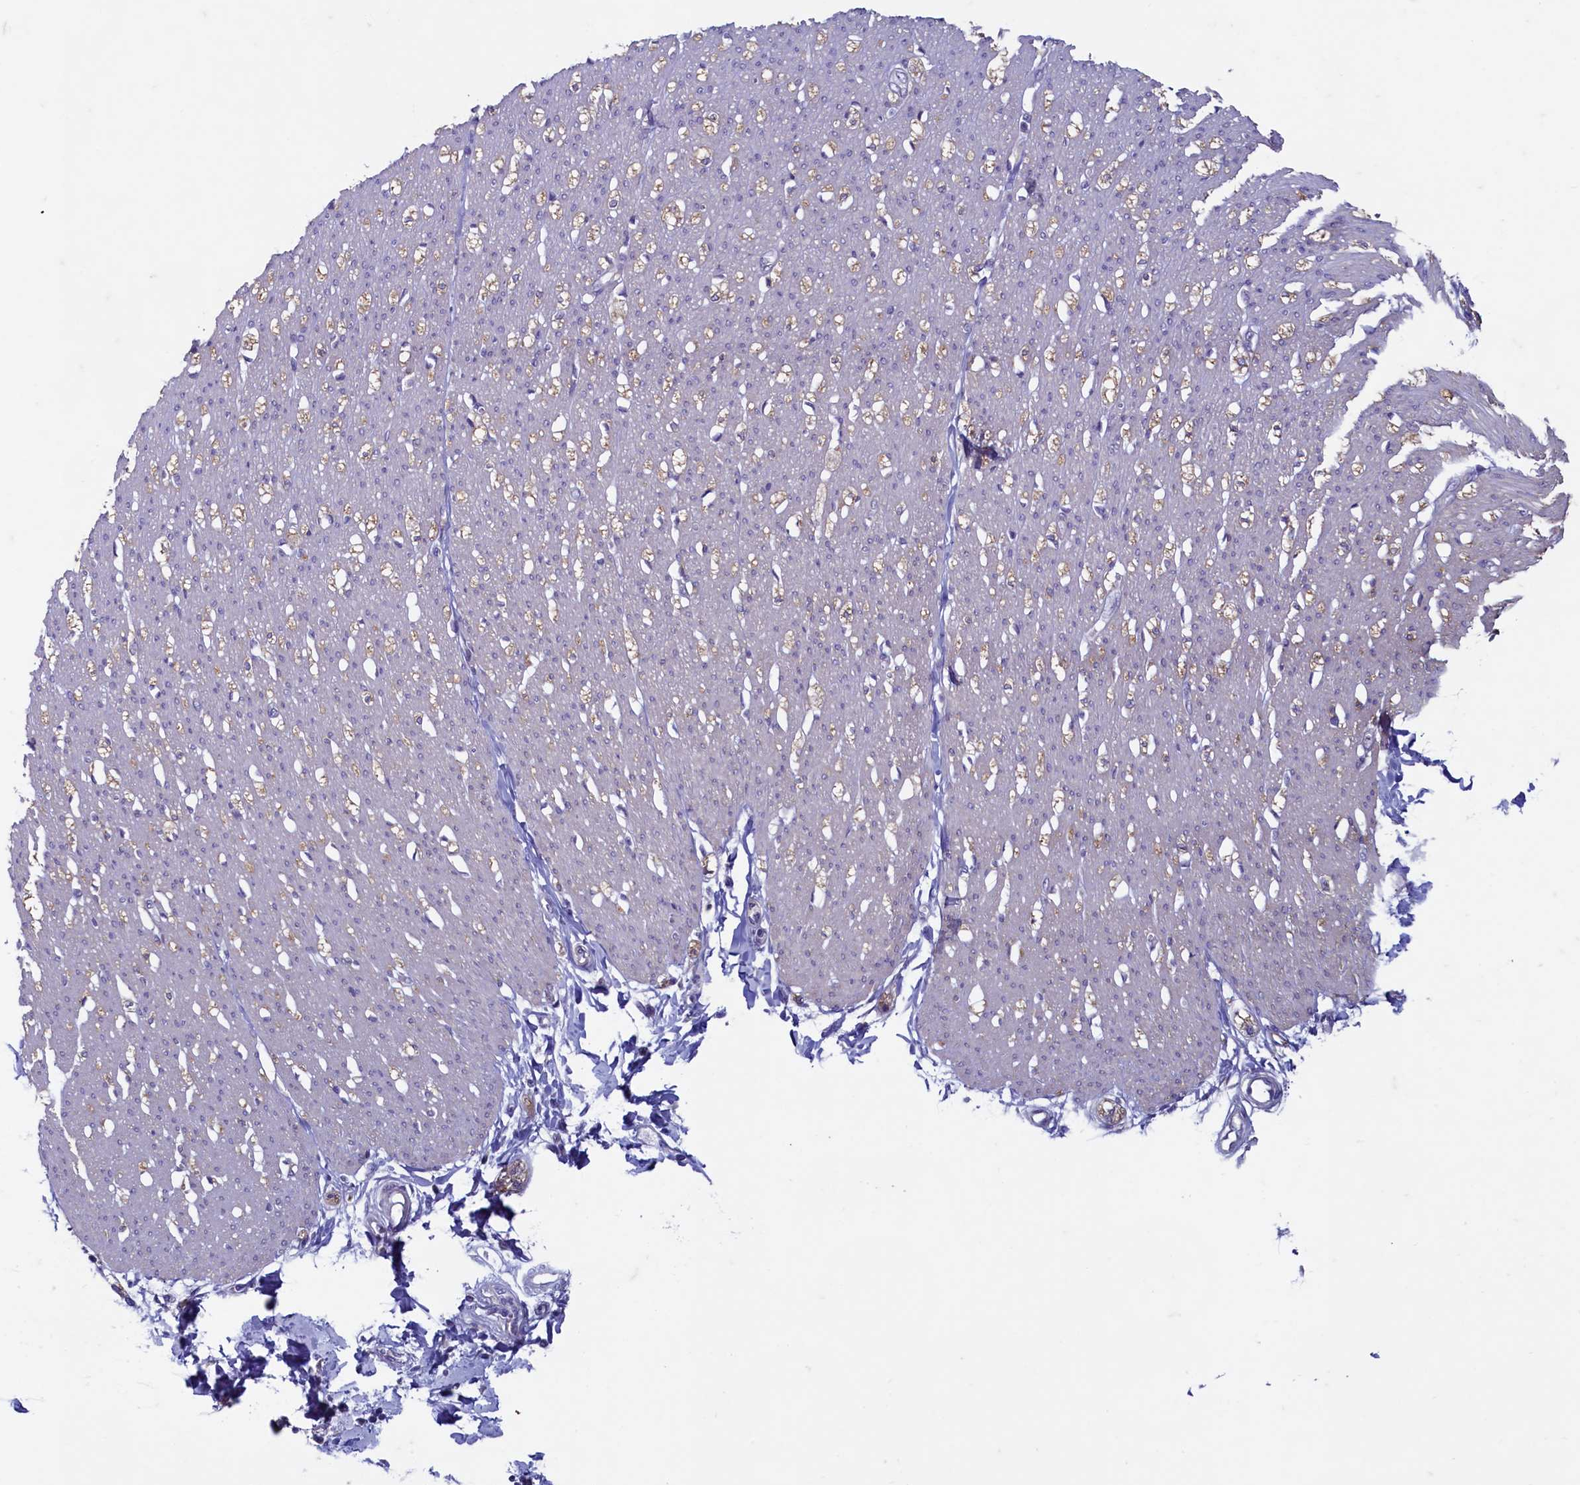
{"staining": {"intensity": "negative", "quantity": "none", "location": "none"}, "tissue": "smooth muscle", "cell_type": "Smooth muscle cells", "image_type": "normal", "snomed": [{"axis": "morphology", "description": "Normal tissue, NOS"}, {"axis": "morphology", "description": "Adenocarcinoma, NOS"}, {"axis": "topography", "description": "Colon"}, {"axis": "topography", "description": "Peripheral nerve tissue"}], "caption": "A high-resolution image shows IHC staining of benign smooth muscle, which exhibits no significant staining in smooth muscle cells.", "gene": "MAP1LC3A", "patient": {"sex": "male", "age": 14}}